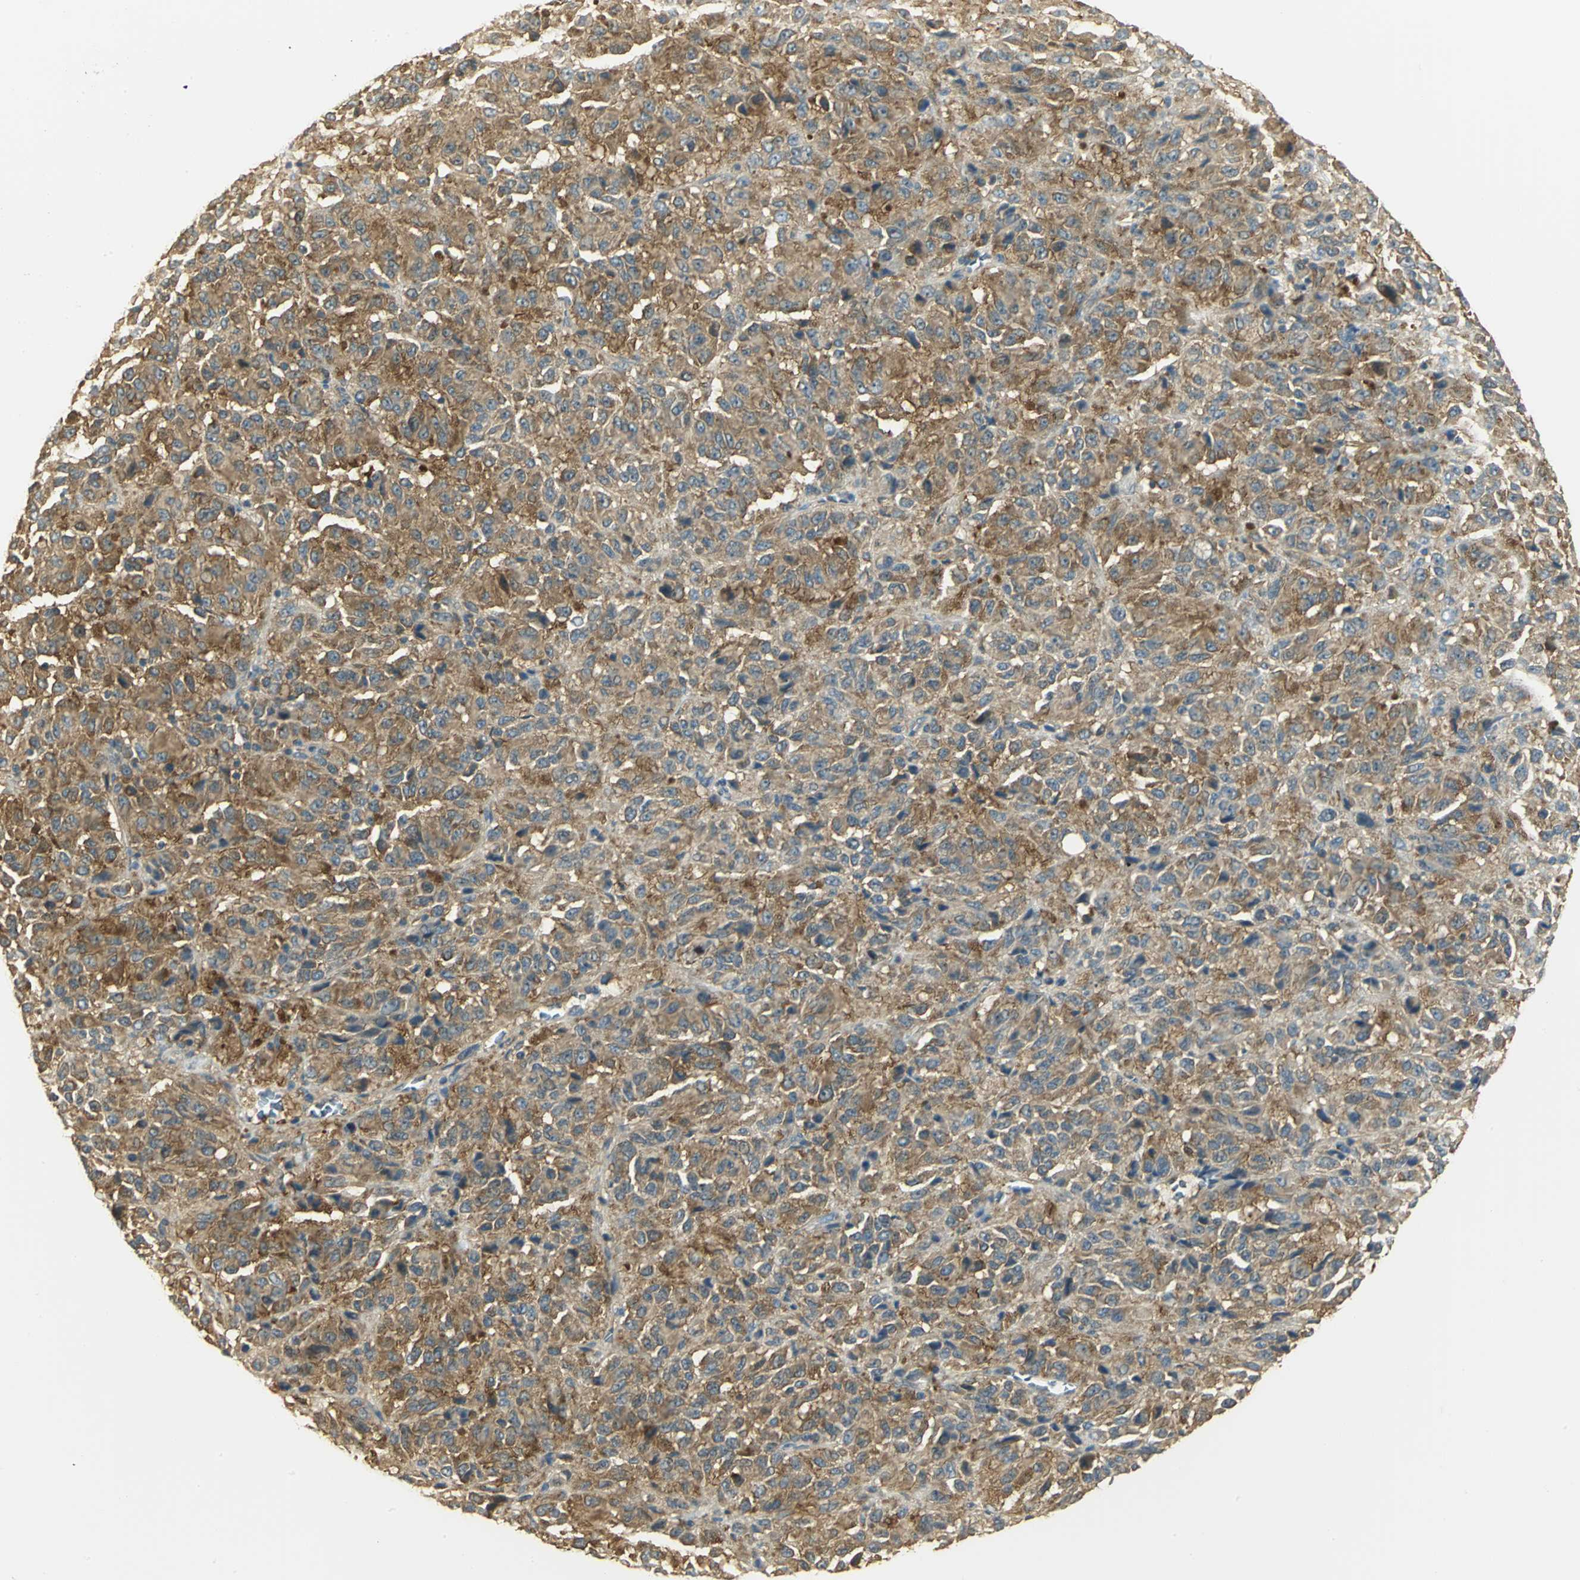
{"staining": {"intensity": "strong", "quantity": ">75%", "location": "cytoplasmic/membranous"}, "tissue": "melanoma", "cell_type": "Tumor cells", "image_type": "cancer", "snomed": [{"axis": "morphology", "description": "Malignant melanoma, Metastatic site"}, {"axis": "topography", "description": "Lung"}], "caption": "A high amount of strong cytoplasmic/membranous staining is appreciated in approximately >75% of tumor cells in malignant melanoma (metastatic site) tissue. (brown staining indicates protein expression, while blue staining denotes nuclei).", "gene": "RARS1", "patient": {"sex": "male", "age": 64}}